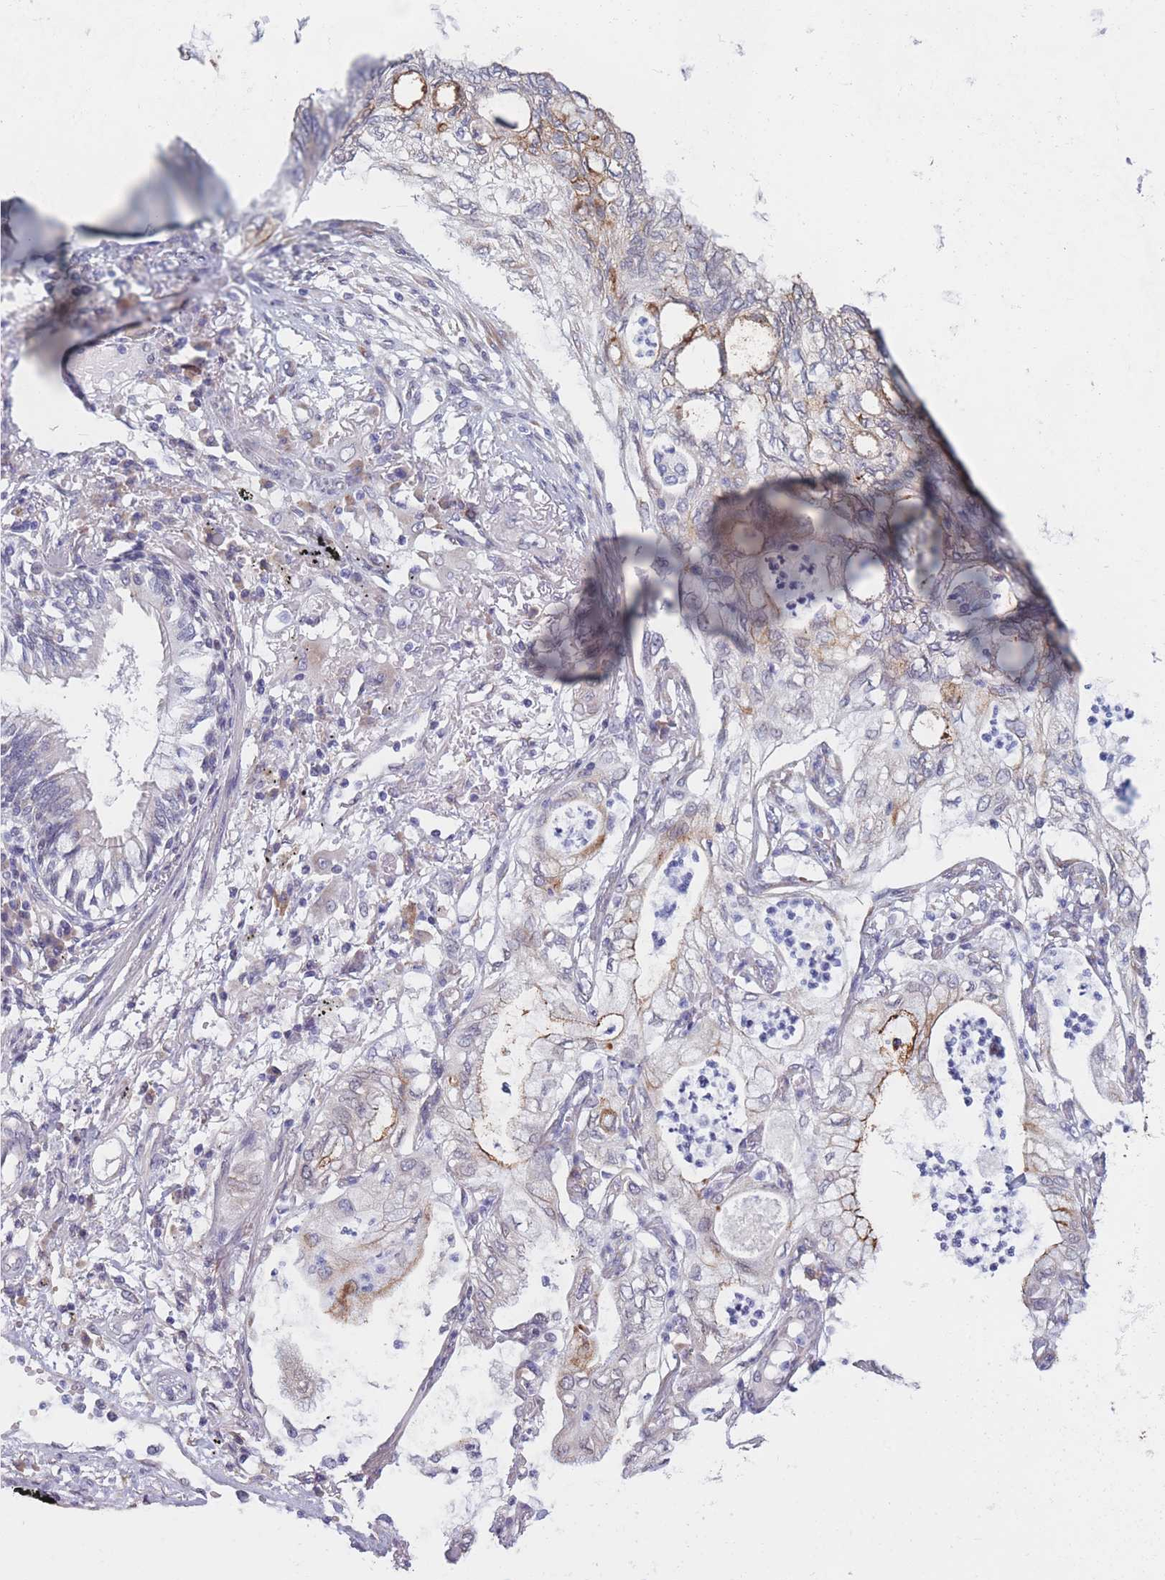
{"staining": {"intensity": "weak", "quantity": "<25%", "location": "cytoplasmic/membranous"}, "tissue": "lung cancer", "cell_type": "Tumor cells", "image_type": "cancer", "snomed": [{"axis": "morphology", "description": "Adenocarcinoma, NOS"}, {"axis": "topography", "description": "Lung"}], "caption": "Immunohistochemistry image of neoplastic tissue: human lung cancer (adenocarcinoma) stained with DAB (3,3'-diaminobenzidine) exhibits no significant protein expression in tumor cells.", "gene": "COL27A1", "patient": {"sex": "female", "age": 70}}